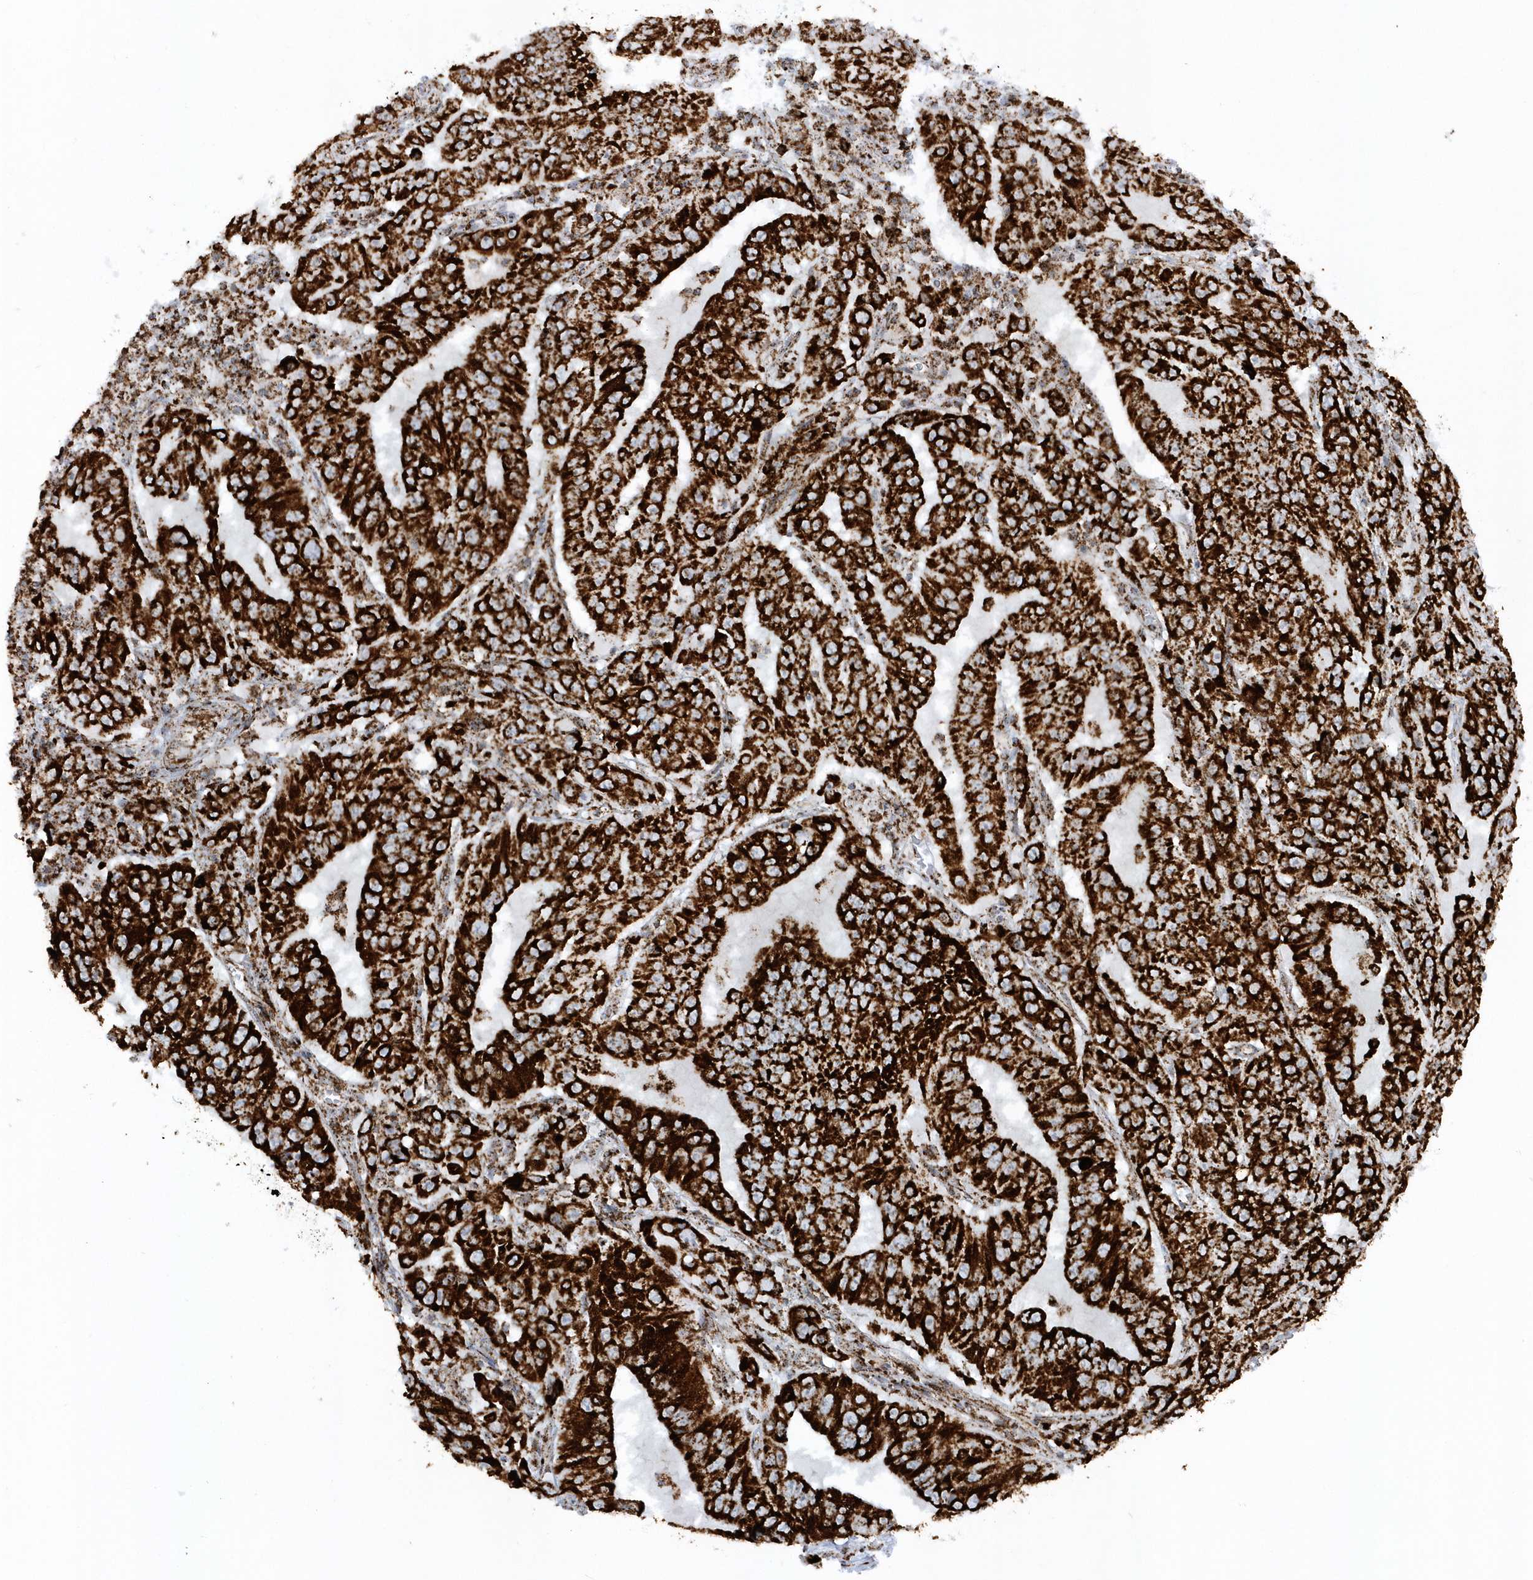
{"staining": {"intensity": "strong", "quantity": ">75%", "location": "cytoplasmic/membranous"}, "tissue": "pancreatic cancer", "cell_type": "Tumor cells", "image_type": "cancer", "snomed": [{"axis": "morphology", "description": "Adenocarcinoma, NOS"}, {"axis": "topography", "description": "Pancreas"}], "caption": "Tumor cells show high levels of strong cytoplasmic/membranous expression in approximately >75% of cells in human pancreatic cancer.", "gene": "CRY2", "patient": {"sex": "male", "age": 63}}